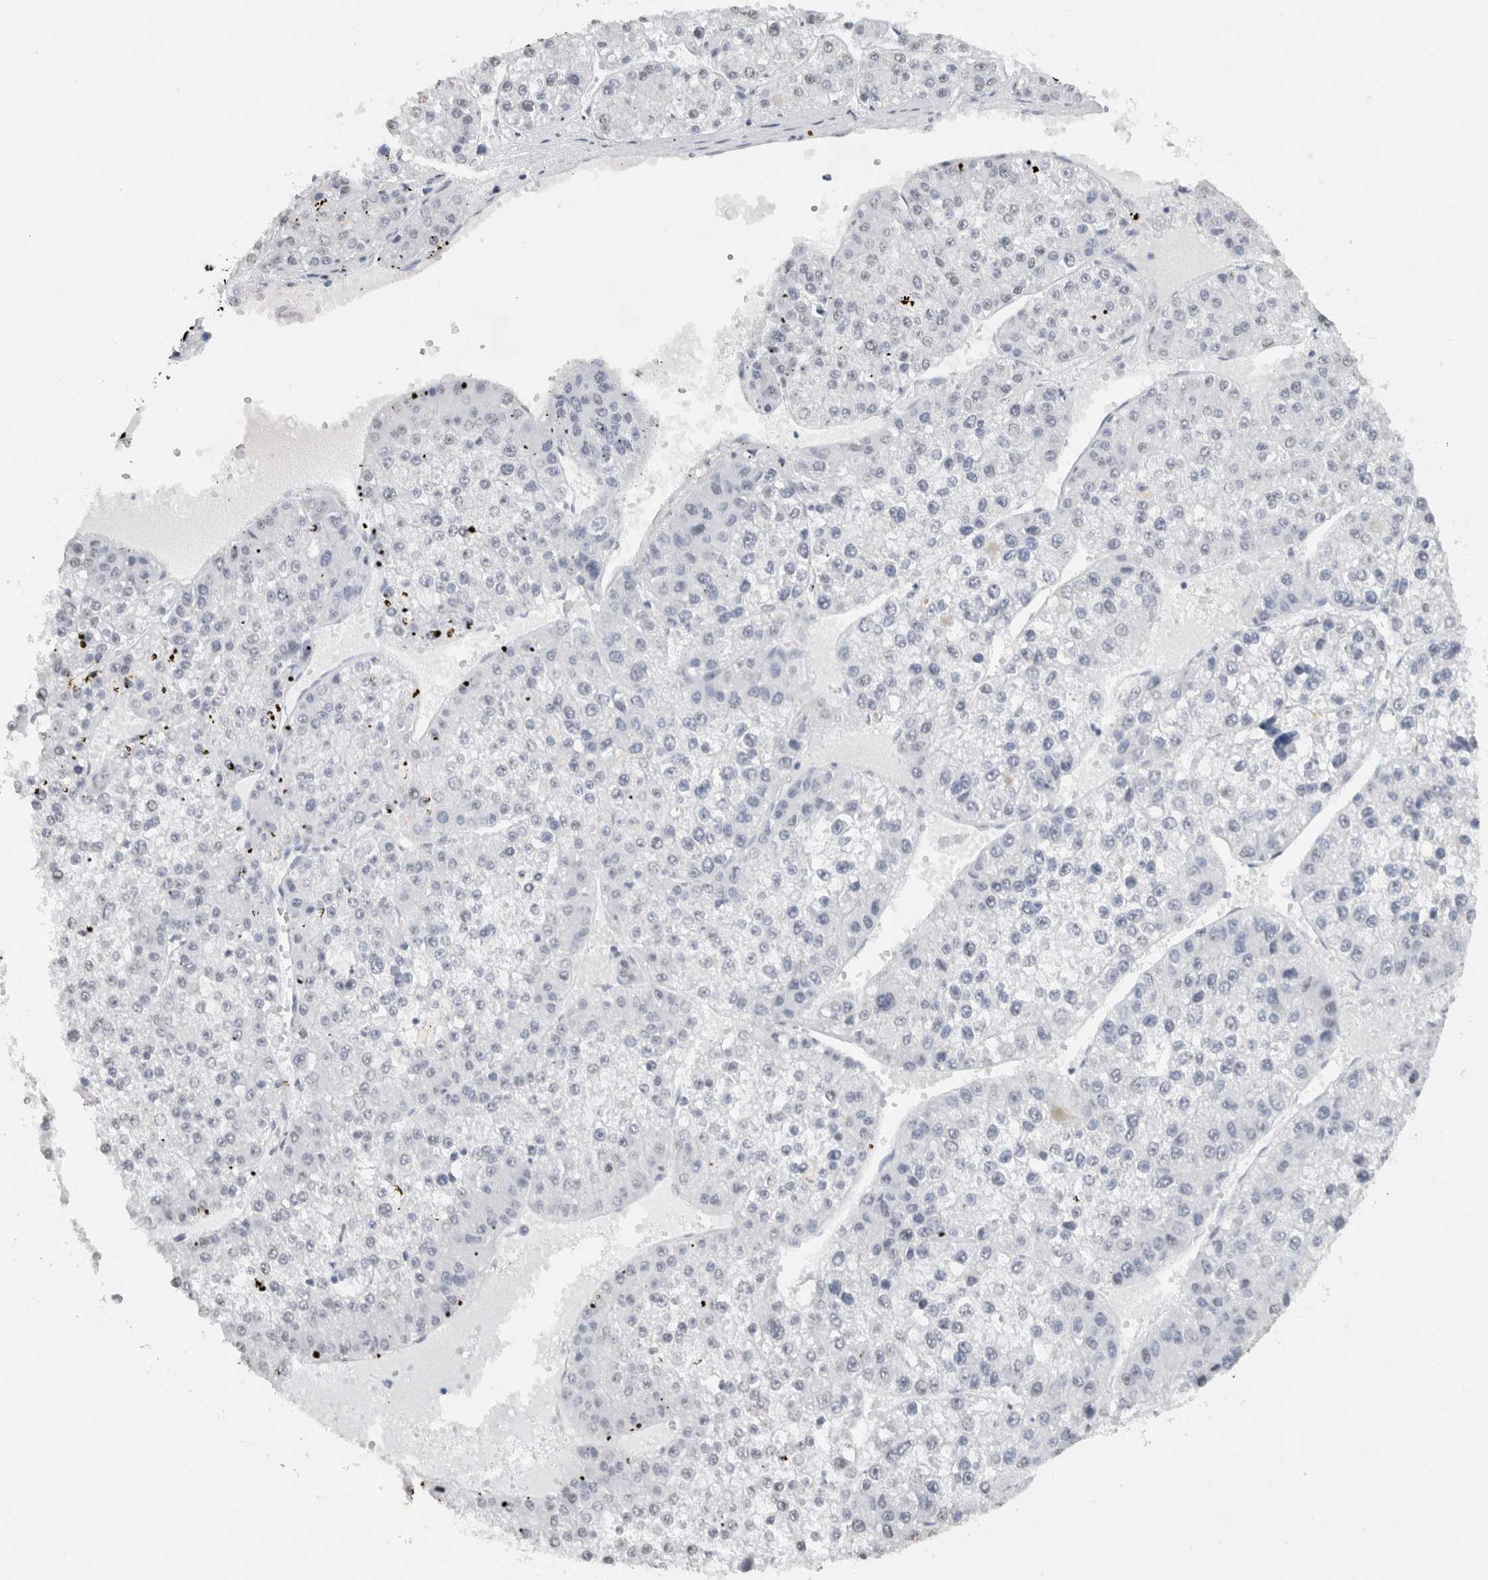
{"staining": {"intensity": "negative", "quantity": "none", "location": "none"}, "tissue": "liver cancer", "cell_type": "Tumor cells", "image_type": "cancer", "snomed": [{"axis": "morphology", "description": "Carcinoma, Hepatocellular, NOS"}, {"axis": "topography", "description": "Liver"}], "caption": "Immunohistochemistry (IHC) image of neoplastic tissue: human liver cancer (hepatocellular carcinoma) stained with DAB displays no significant protein positivity in tumor cells.", "gene": "CNTN1", "patient": {"sex": "female", "age": 73}}